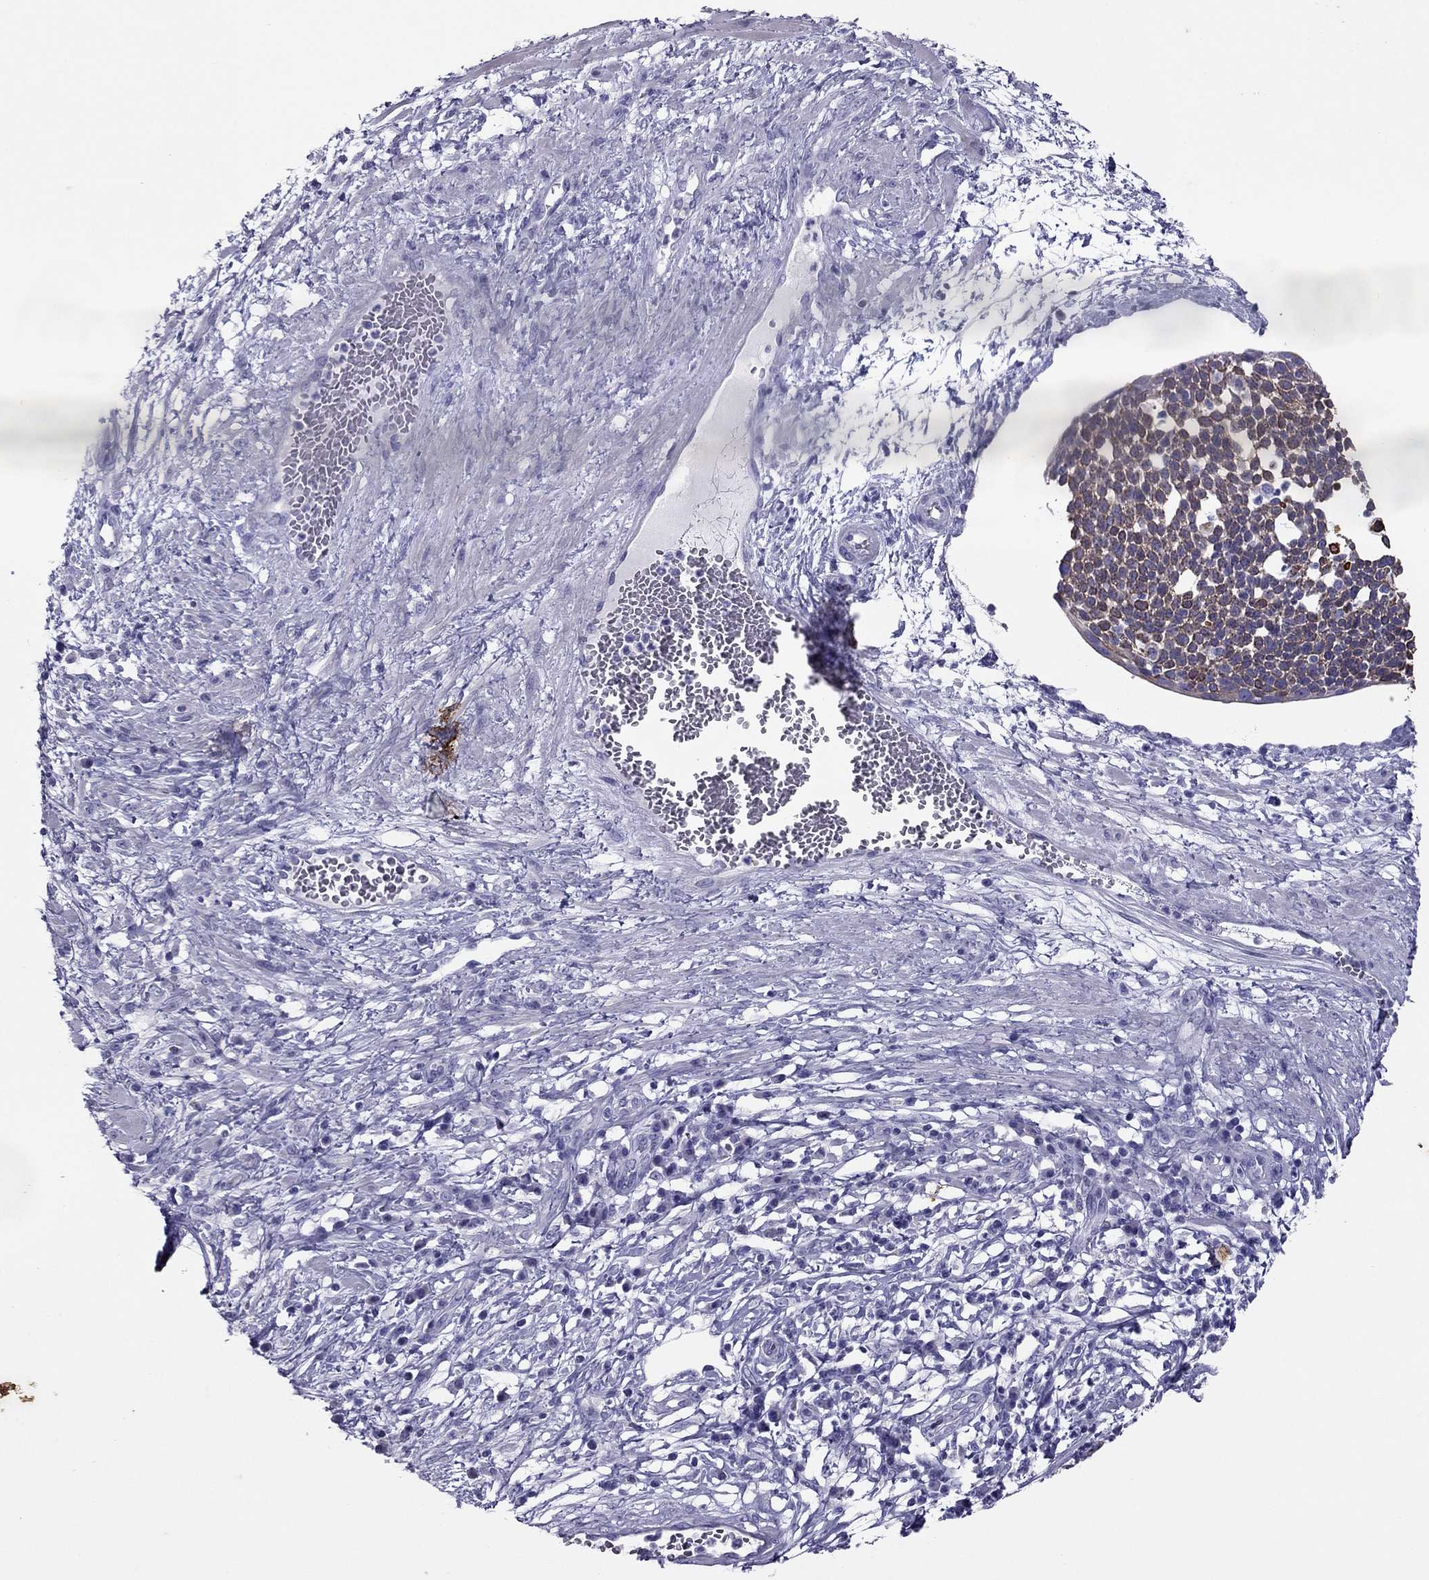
{"staining": {"intensity": "negative", "quantity": "none", "location": "none"}, "tissue": "cervical cancer", "cell_type": "Tumor cells", "image_type": "cancer", "snomed": [{"axis": "morphology", "description": "Squamous cell carcinoma, NOS"}, {"axis": "topography", "description": "Cervix"}], "caption": "This photomicrograph is of squamous cell carcinoma (cervical) stained with immunohistochemistry to label a protein in brown with the nuclei are counter-stained blue. There is no positivity in tumor cells.", "gene": "MAEL", "patient": {"sex": "female", "age": 34}}